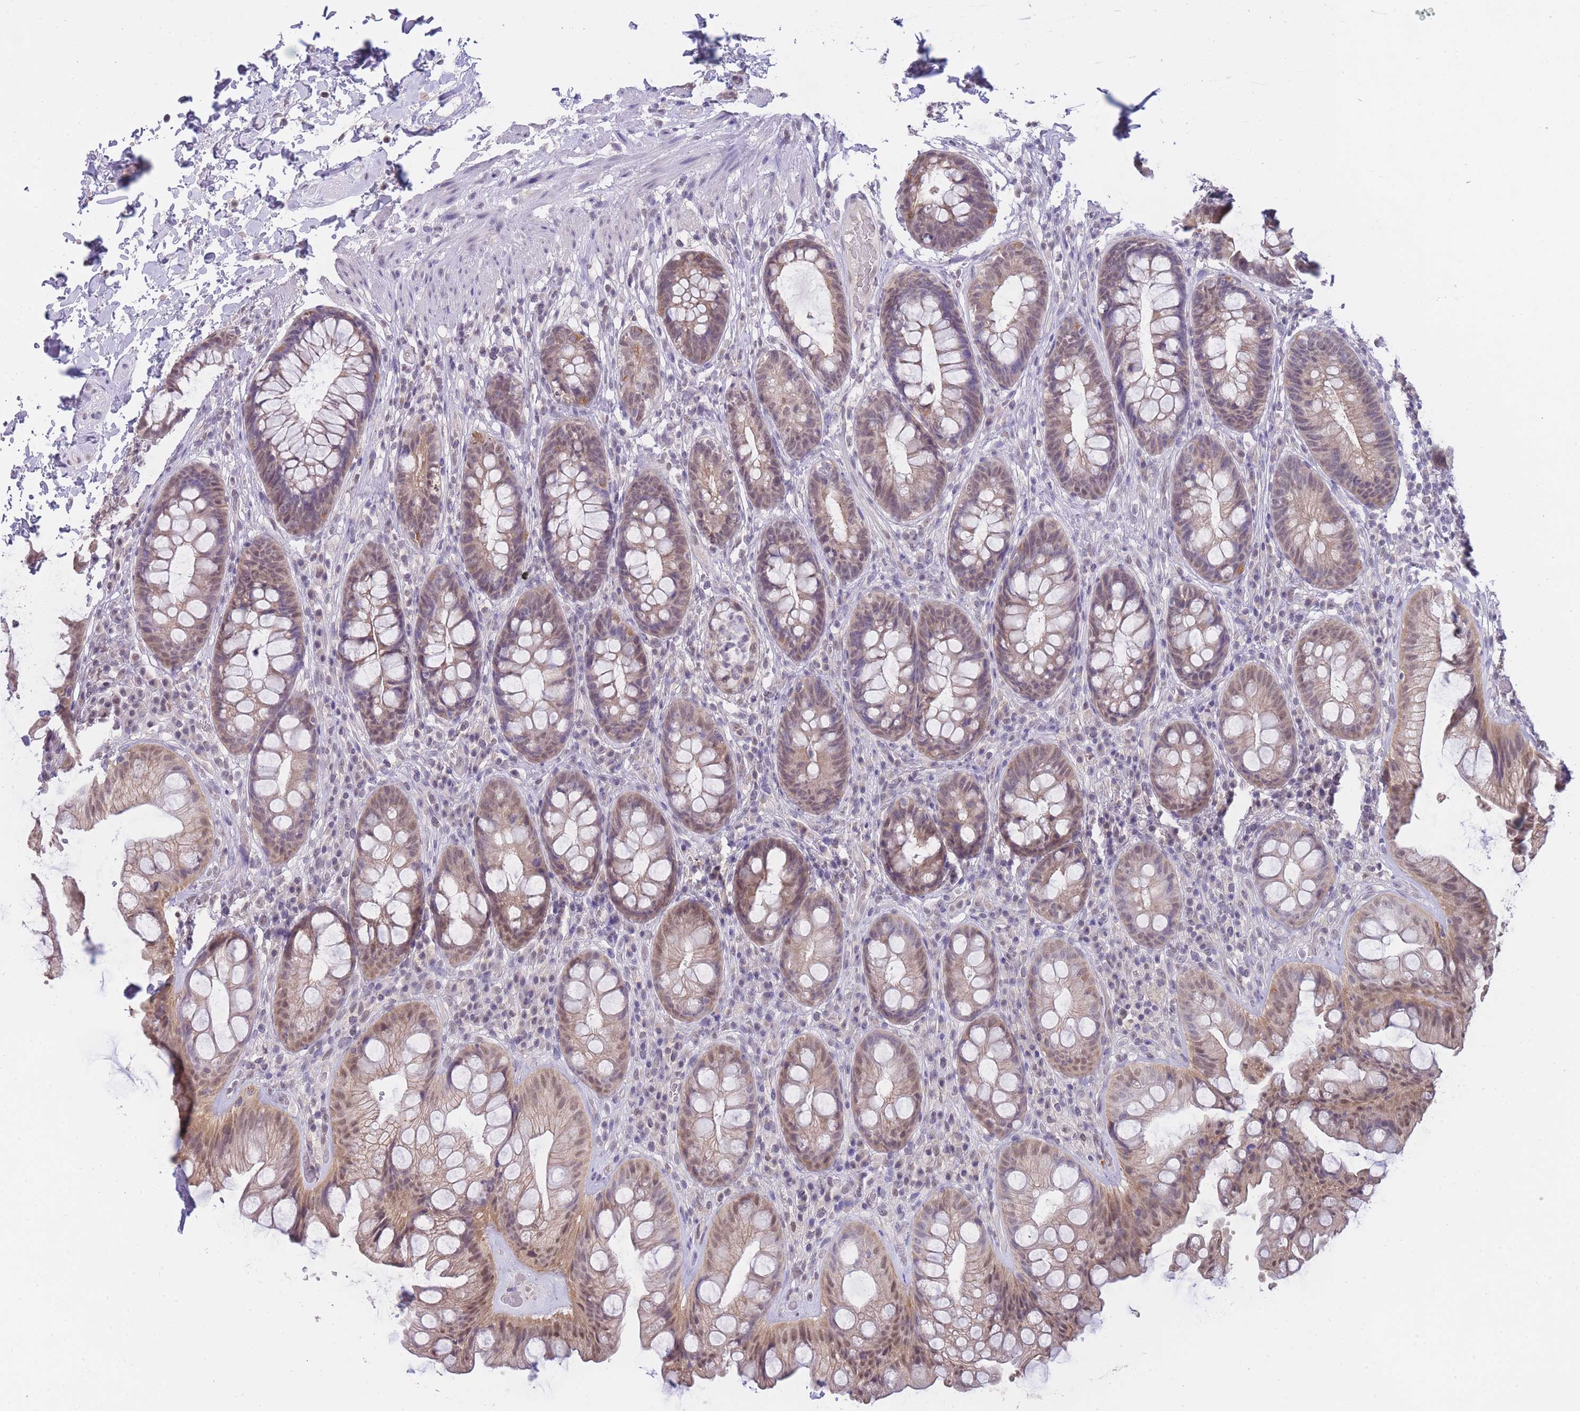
{"staining": {"intensity": "weak", "quantity": ">75%", "location": "cytoplasmic/membranous,nuclear"}, "tissue": "rectum", "cell_type": "Glandular cells", "image_type": "normal", "snomed": [{"axis": "morphology", "description": "Normal tissue, NOS"}, {"axis": "topography", "description": "Rectum"}], "caption": "Glandular cells reveal low levels of weak cytoplasmic/membranous,nuclear staining in approximately >75% of cells in normal rectum. The staining was performed using DAB, with brown indicating positive protein expression. Nuclei are stained blue with hematoxylin.", "gene": "GOLGA6L1", "patient": {"sex": "male", "age": 74}}